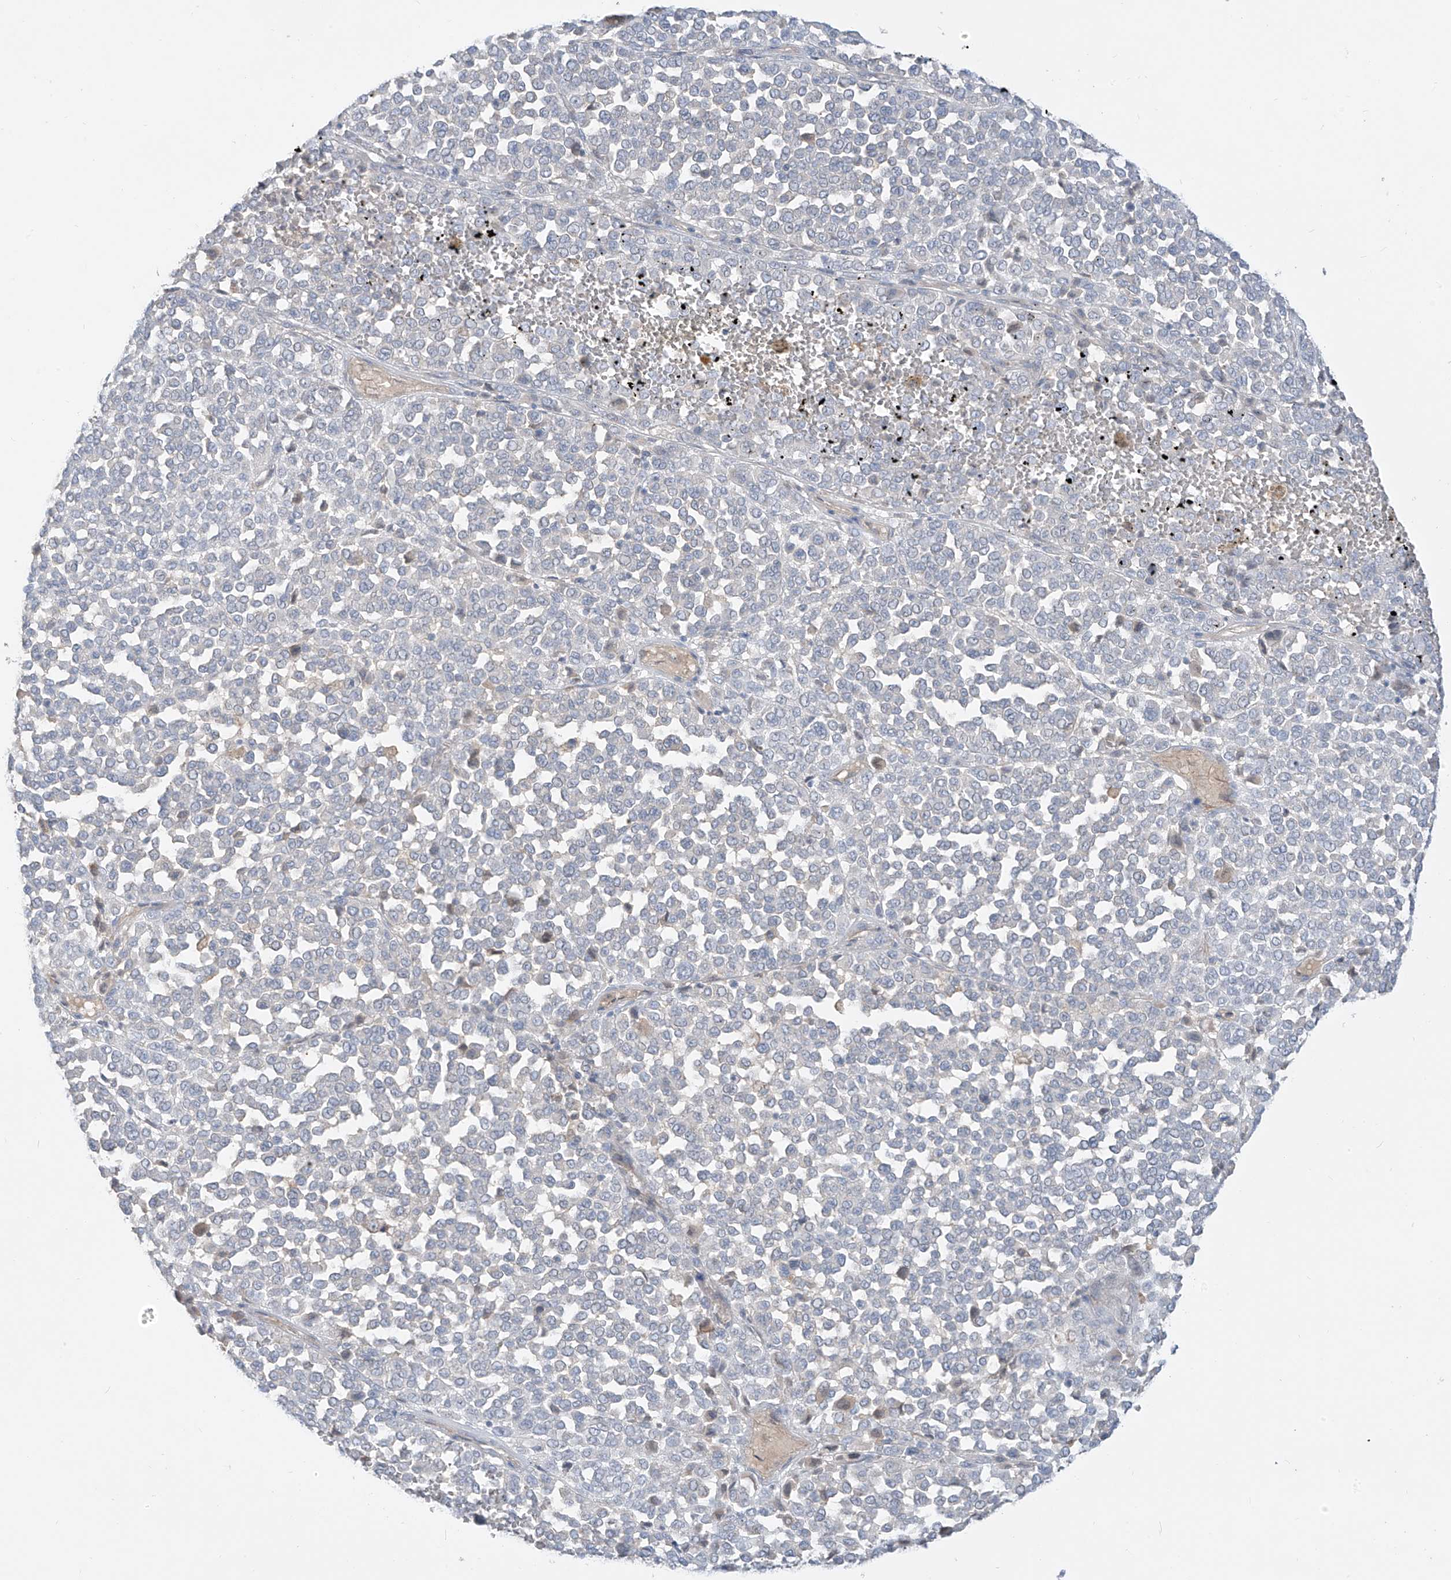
{"staining": {"intensity": "negative", "quantity": "none", "location": "none"}, "tissue": "melanoma", "cell_type": "Tumor cells", "image_type": "cancer", "snomed": [{"axis": "morphology", "description": "Malignant melanoma, Metastatic site"}, {"axis": "topography", "description": "Pancreas"}], "caption": "There is no significant staining in tumor cells of melanoma.", "gene": "C2orf42", "patient": {"sex": "female", "age": 30}}